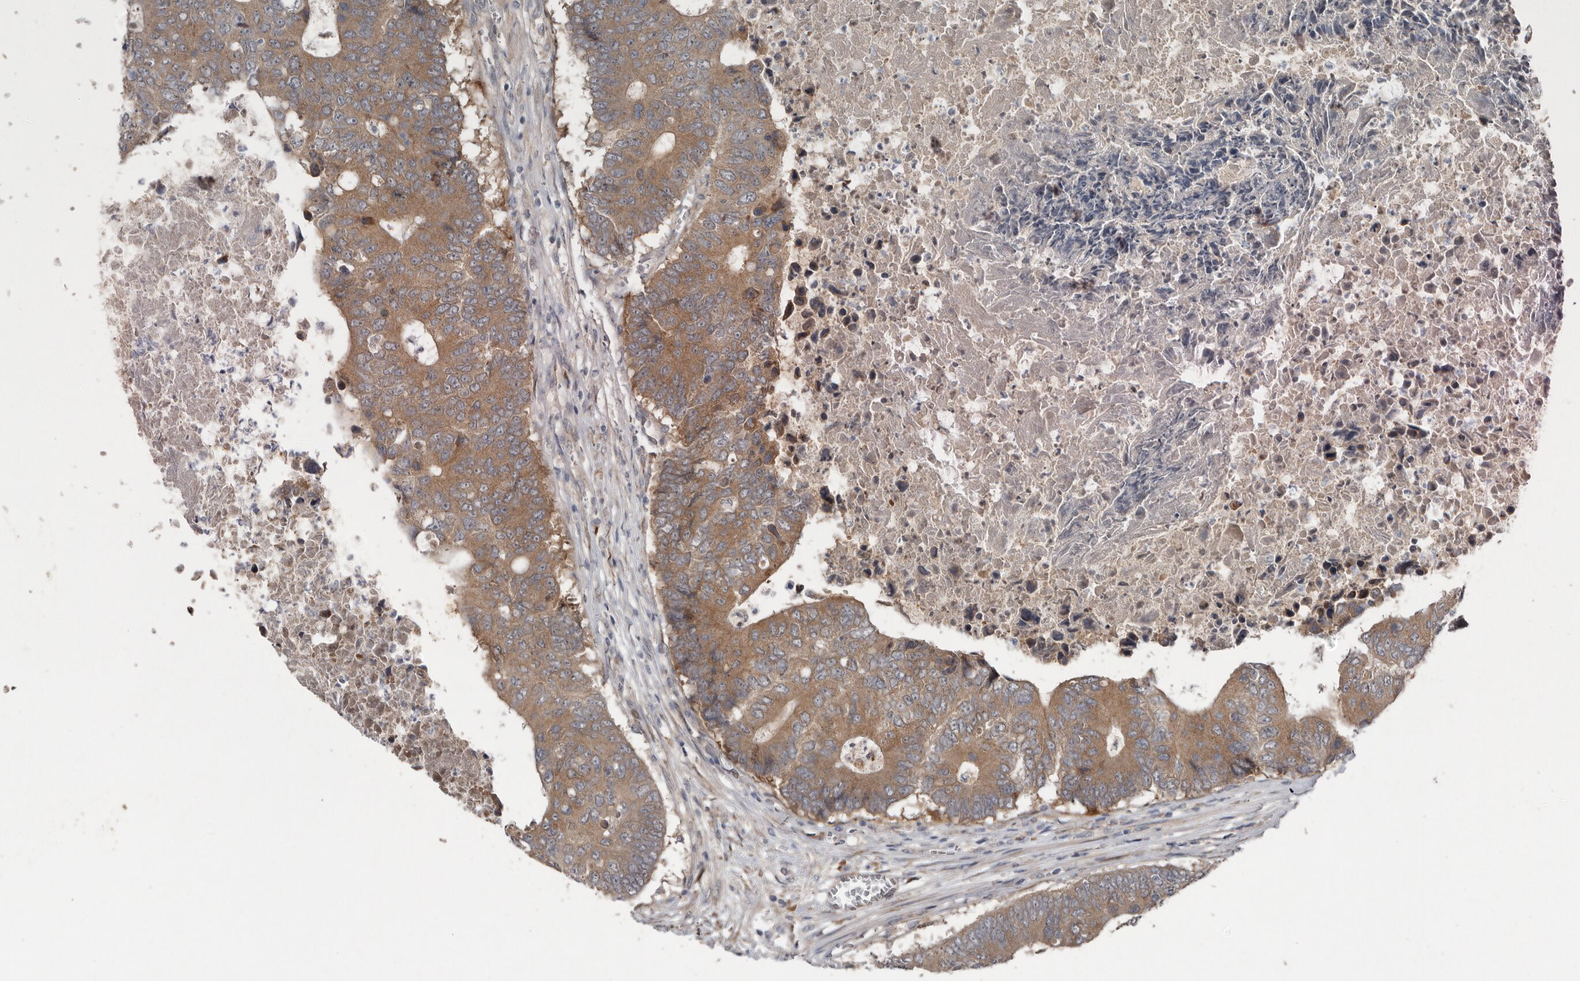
{"staining": {"intensity": "moderate", "quantity": ">75%", "location": "cytoplasmic/membranous"}, "tissue": "colorectal cancer", "cell_type": "Tumor cells", "image_type": "cancer", "snomed": [{"axis": "morphology", "description": "Adenocarcinoma, NOS"}, {"axis": "topography", "description": "Colon"}], "caption": "Immunohistochemistry (IHC) of human colorectal cancer reveals medium levels of moderate cytoplasmic/membranous expression in approximately >75% of tumor cells.", "gene": "CHML", "patient": {"sex": "male", "age": 87}}